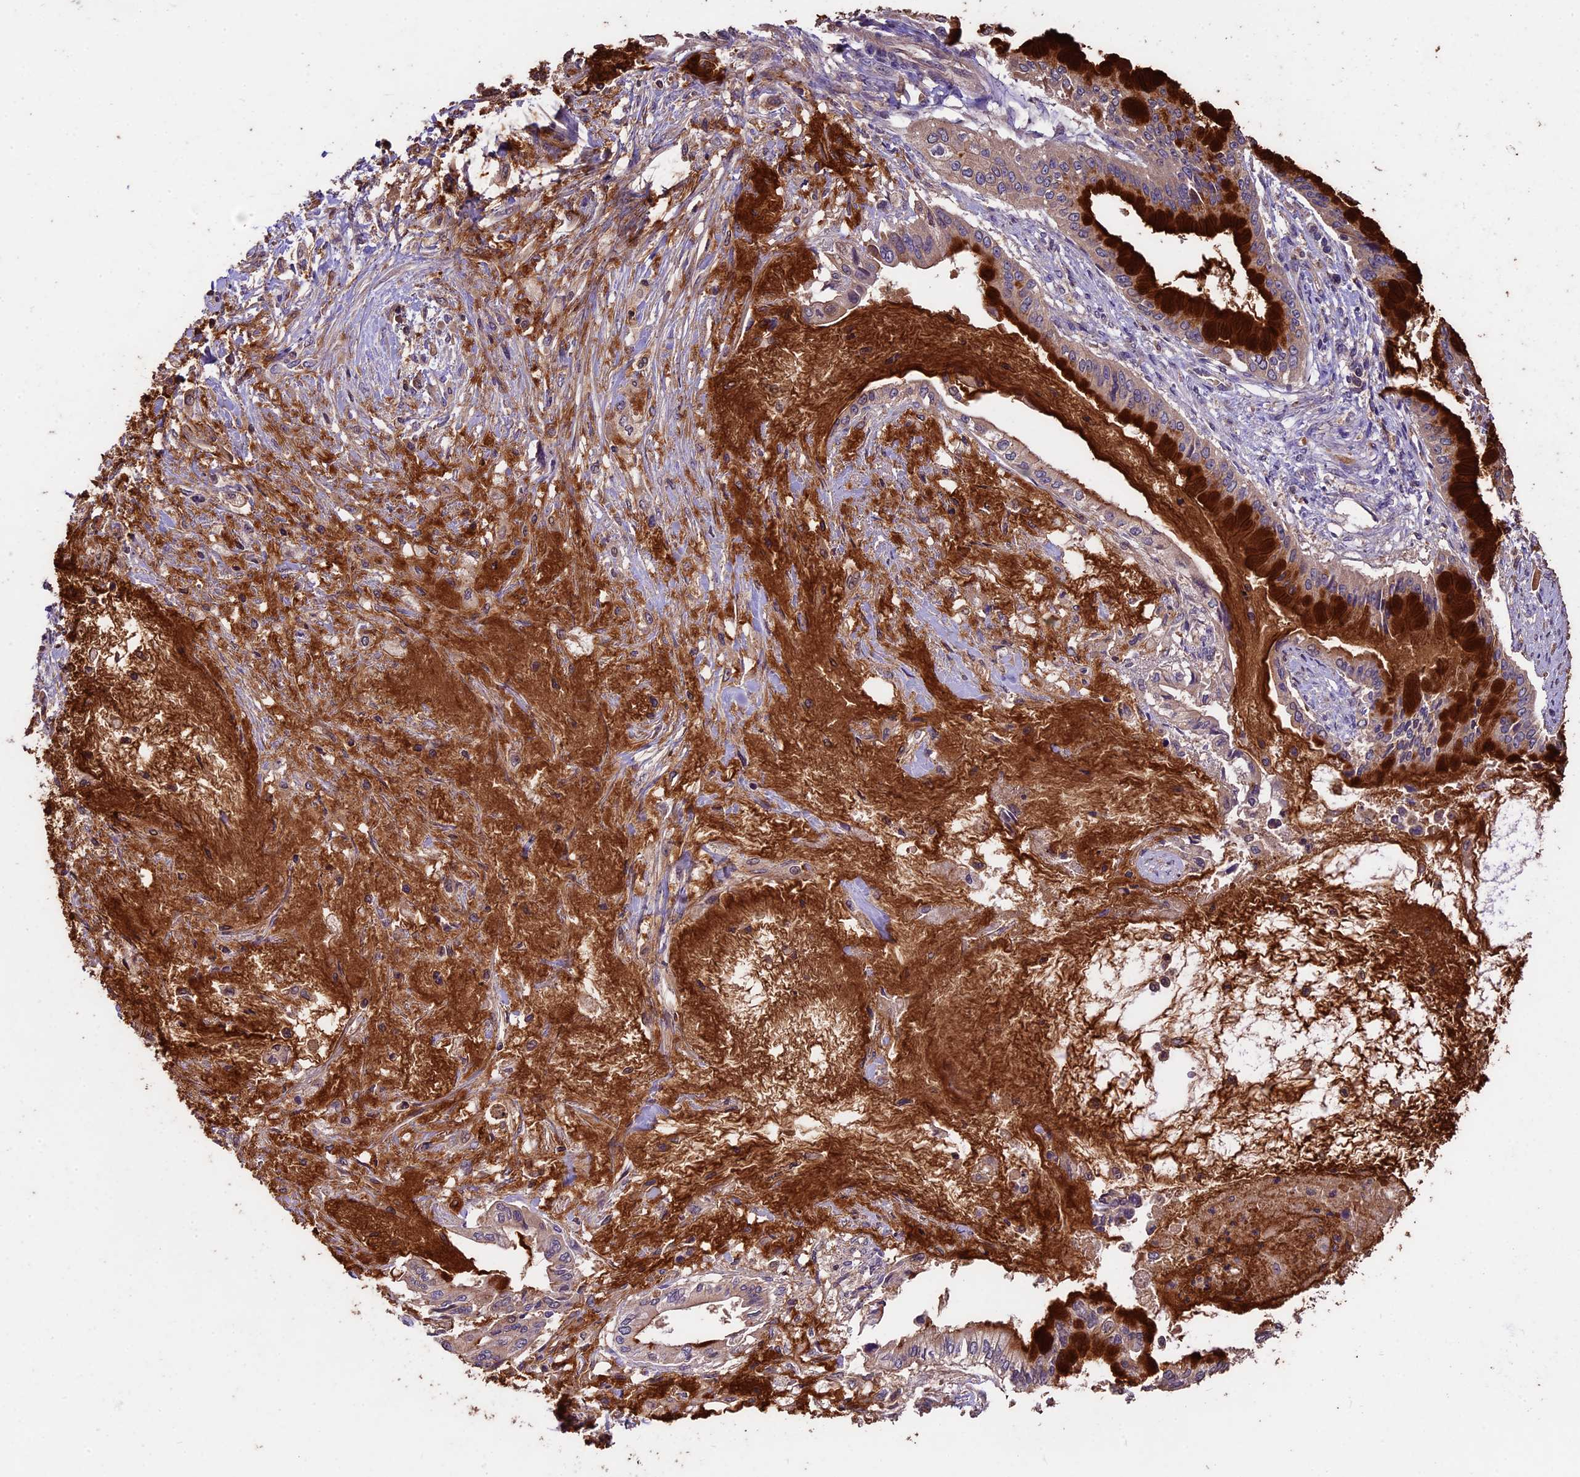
{"staining": {"intensity": "strong", "quantity": "25%-75%", "location": "cytoplasmic/membranous"}, "tissue": "pancreatic cancer", "cell_type": "Tumor cells", "image_type": "cancer", "snomed": [{"axis": "morphology", "description": "Adenocarcinoma, NOS"}, {"axis": "topography", "description": "Pancreas"}], "caption": "Immunohistochemical staining of human pancreatic cancer (adenocarcinoma) exhibits high levels of strong cytoplasmic/membranous positivity in approximately 25%-75% of tumor cells.", "gene": "CRLF1", "patient": {"sex": "male", "age": 46}}